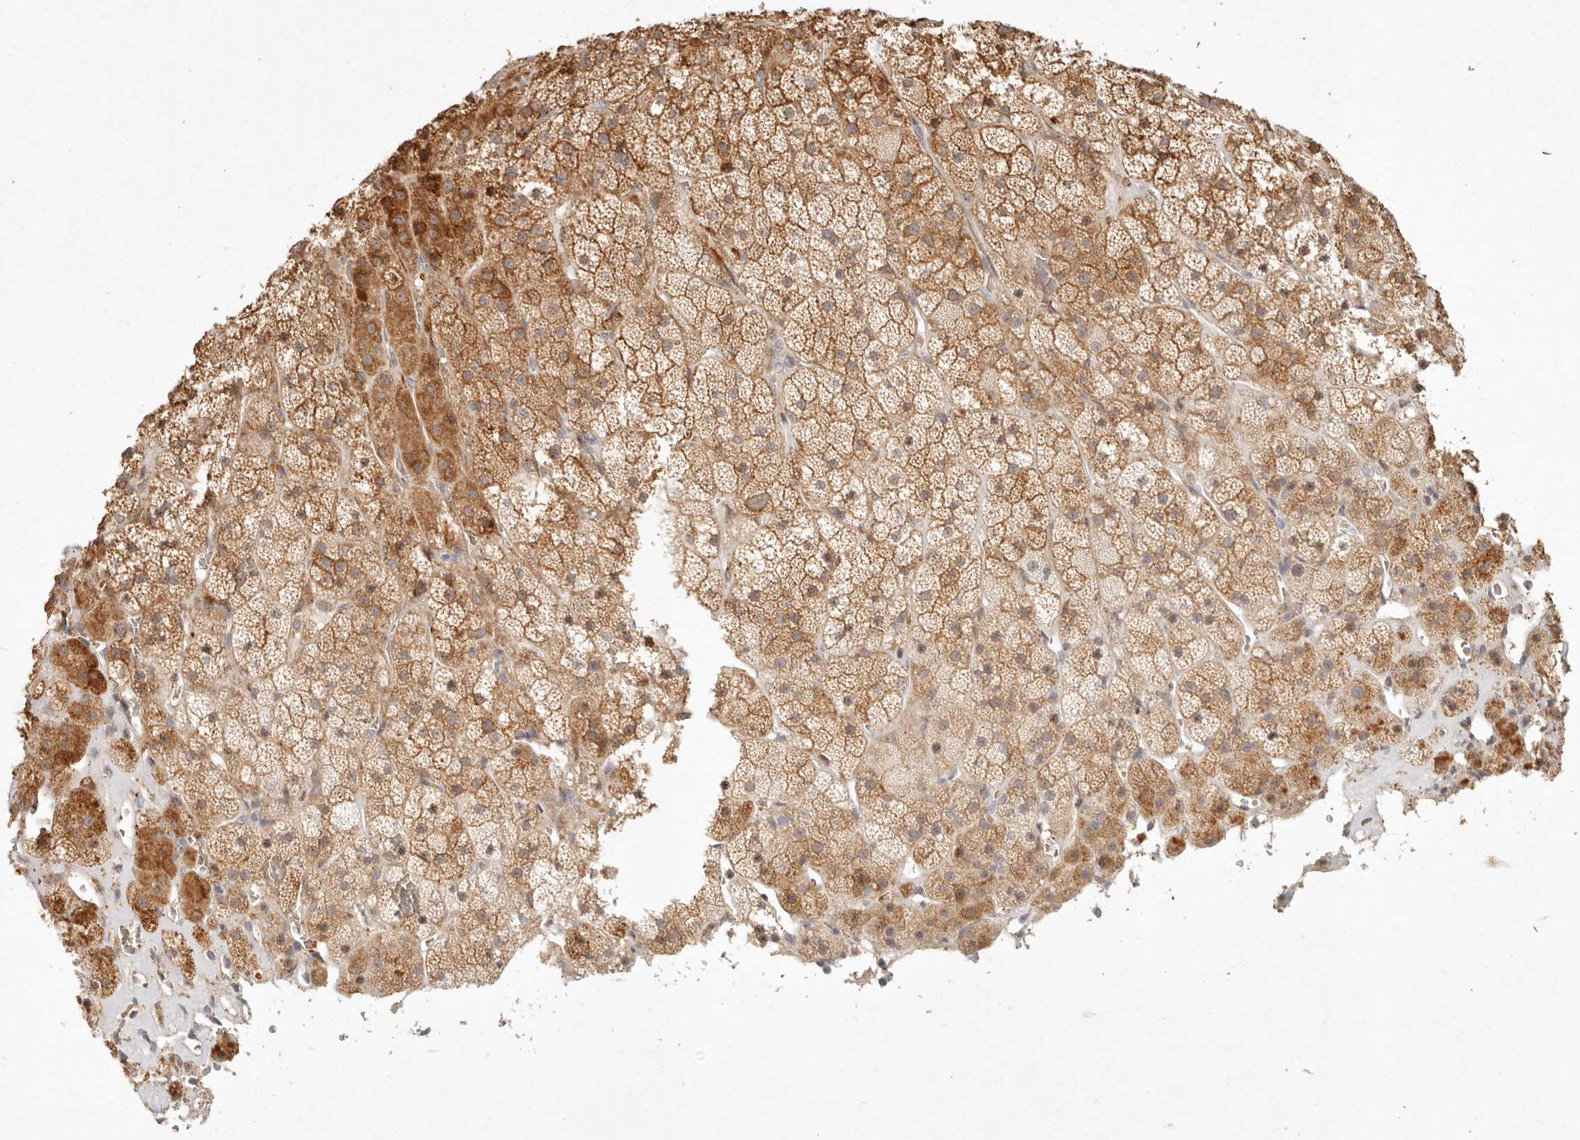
{"staining": {"intensity": "strong", "quantity": ">75%", "location": "cytoplasmic/membranous"}, "tissue": "adrenal gland", "cell_type": "Glandular cells", "image_type": "normal", "snomed": [{"axis": "morphology", "description": "Normal tissue, NOS"}, {"axis": "topography", "description": "Adrenal gland"}], "caption": "IHC (DAB) staining of benign human adrenal gland shows strong cytoplasmic/membranous protein positivity in approximately >75% of glandular cells.", "gene": "C1orf127", "patient": {"sex": "male", "age": 57}}